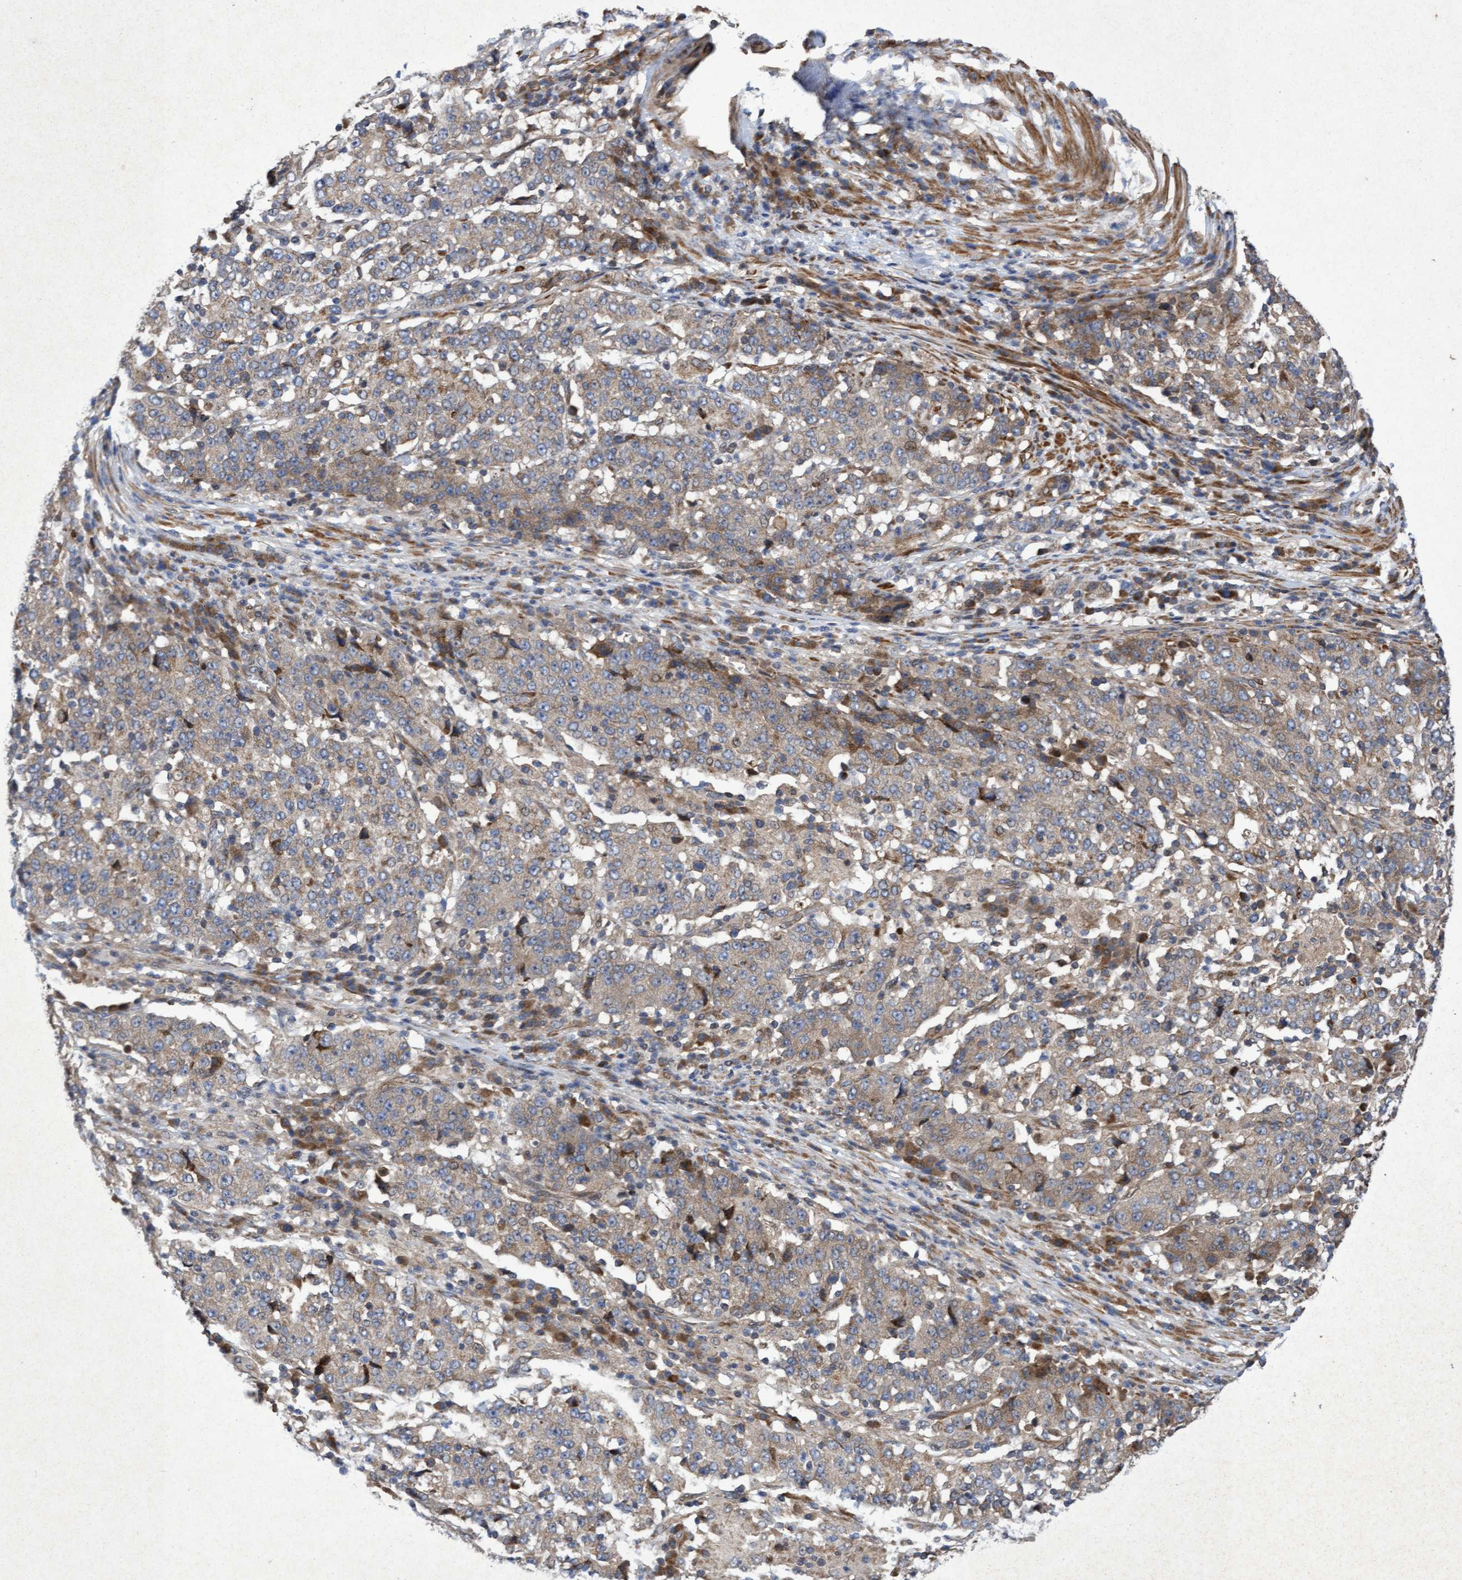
{"staining": {"intensity": "weak", "quantity": "25%-75%", "location": "cytoplasmic/membranous"}, "tissue": "stomach cancer", "cell_type": "Tumor cells", "image_type": "cancer", "snomed": [{"axis": "morphology", "description": "Adenocarcinoma, NOS"}, {"axis": "topography", "description": "Stomach"}], "caption": "Brown immunohistochemical staining in human stomach cancer (adenocarcinoma) displays weak cytoplasmic/membranous expression in about 25%-75% of tumor cells. (IHC, brightfield microscopy, high magnification).", "gene": "ELP5", "patient": {"sex": "male", "age": 59}}